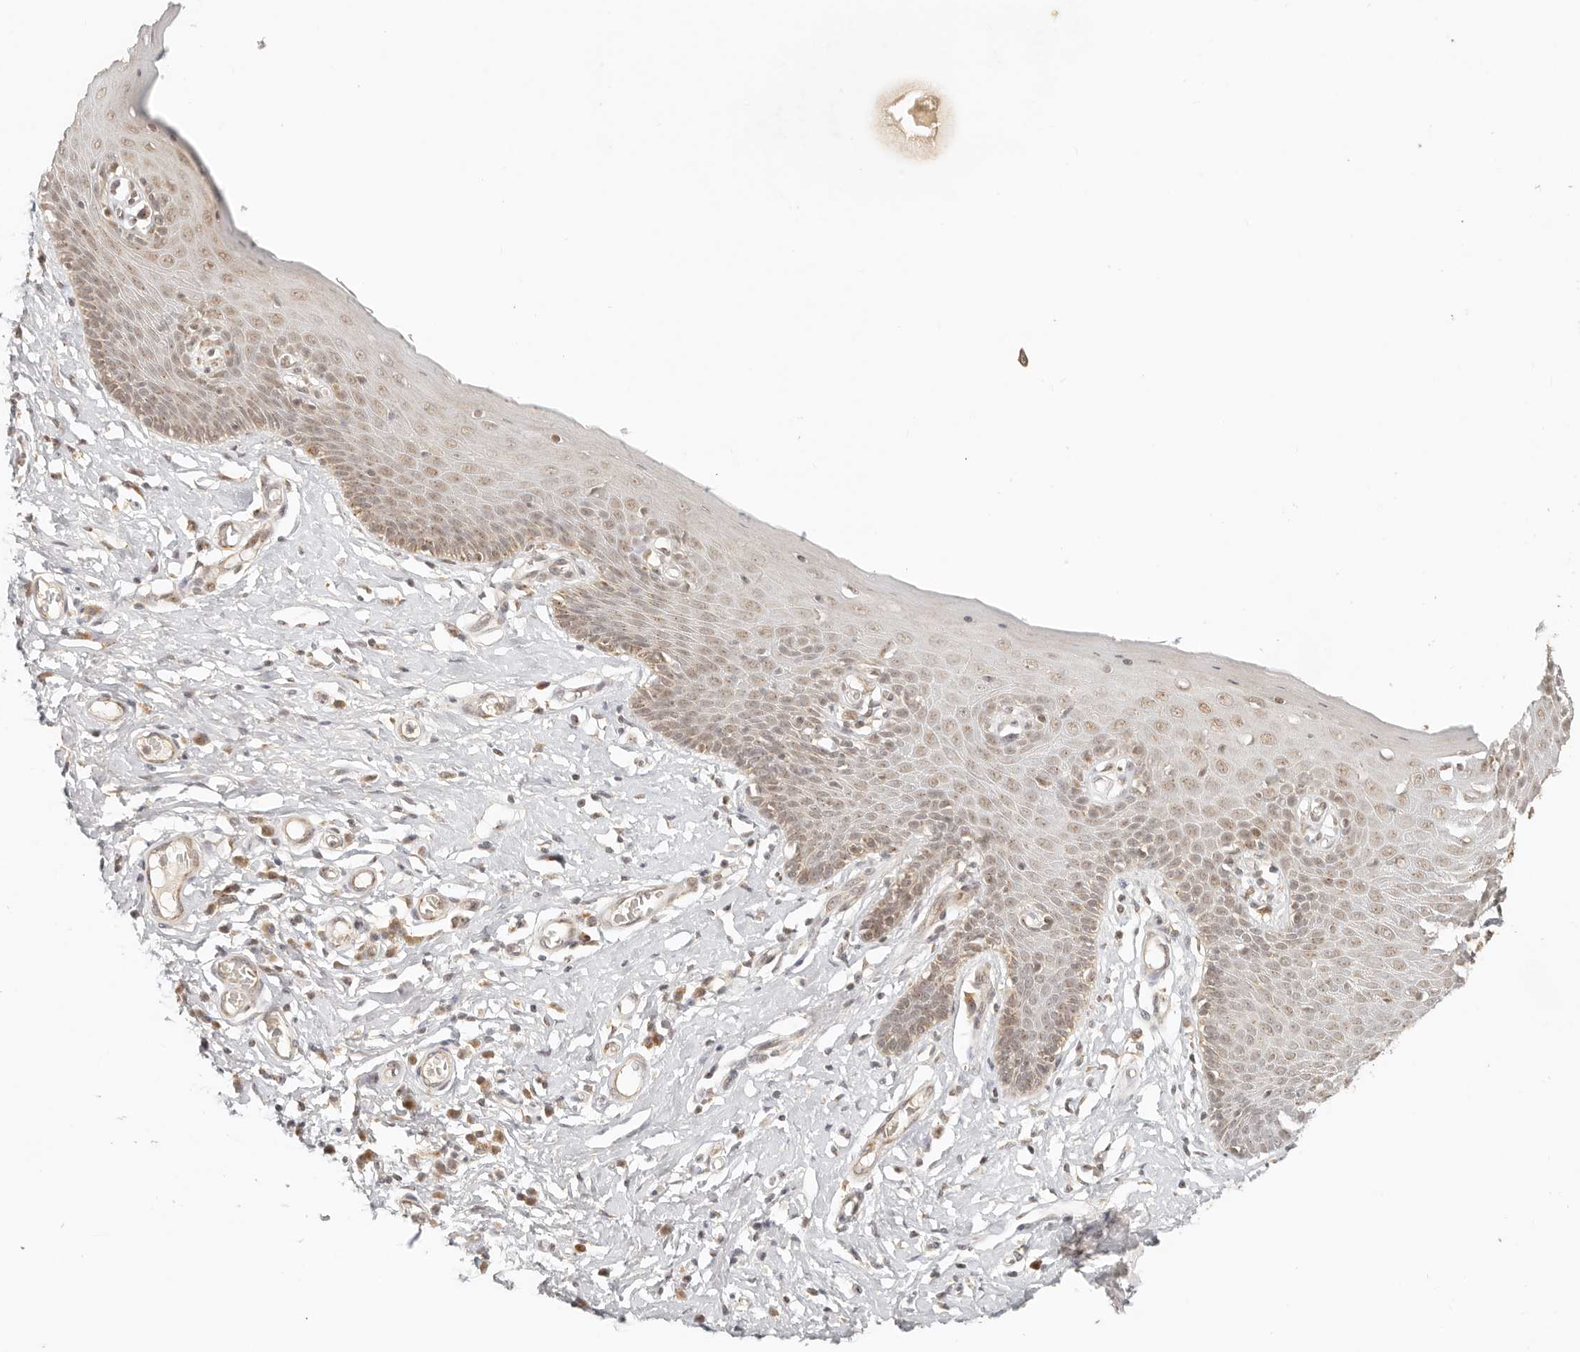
{"staining": {"intensity": "moderate", "quantity": ">75%", "location": "cytoplasmic/membranous,nuclear"}, "tissue": "skin", "cell_type": "Epidermal cells", "image_type": "normal", "snomed": [{"axis": "morphology", "description": "Normal tissue, NOS"}, {"axis": "topography", "description": "Vulva"}], "caption": "About >75% of epidermal cells in normal human skin reveal moderate cytoplasmic/membranous,nuclear protein positivity as visualized by brown immunohistochemical staining.", "gene": "INTS11", "patient": {"sex": "female", "age": 66}}